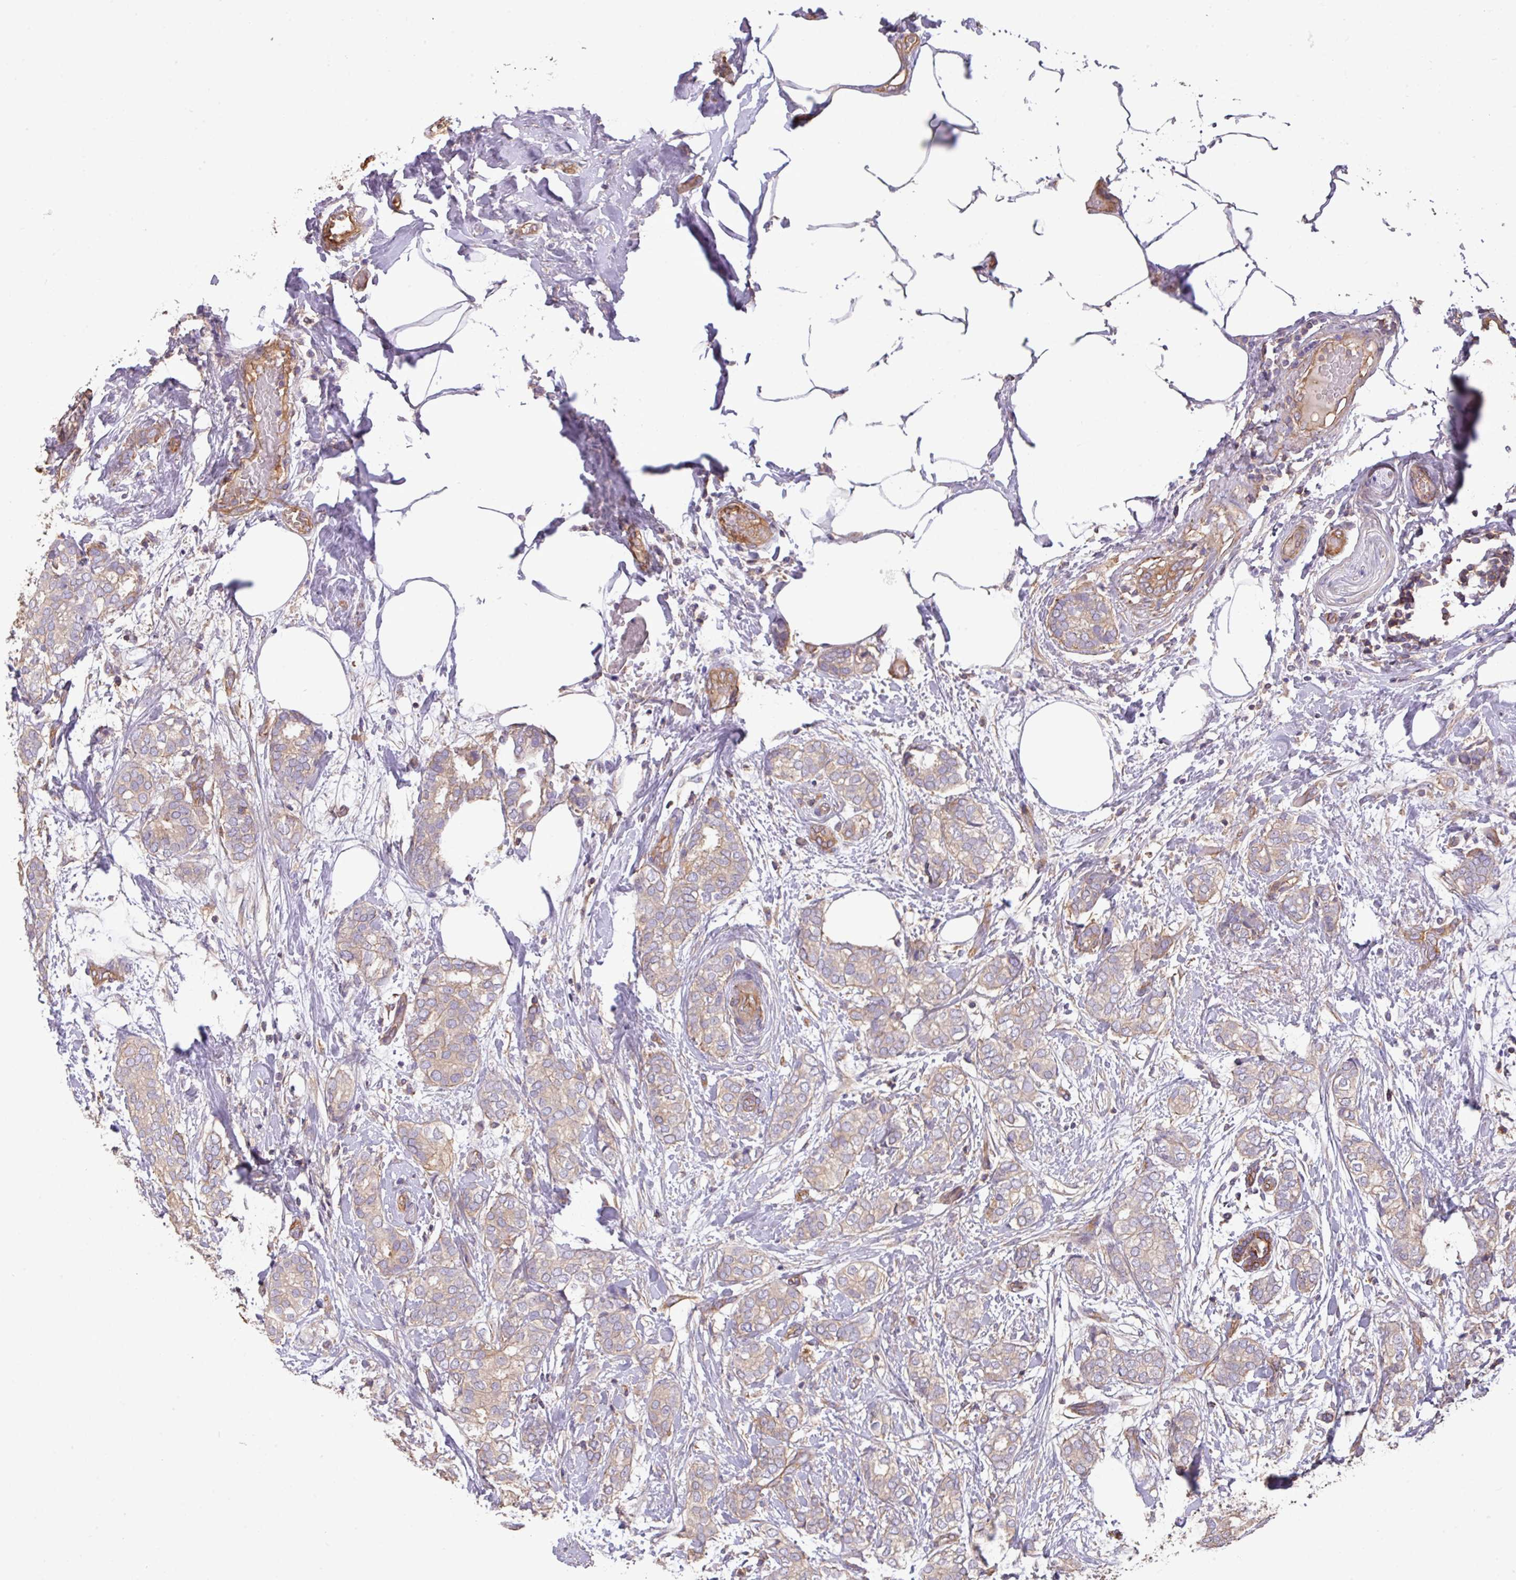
{"staining": {"intensity": "negative", "quantity": "none", "location": "none"}, "tissue": "breast cancer", "cell_type": "Tumor cells", "image_type": "cancer", "snomed": [{"axis": "morphology", "description": "Duct carcinoma"}, {"axis": "topography", "description": "Breast"}], "caption": "The IHC photomicrograph has no significant staining in tumor cells of breast intraductal carcinoma tissue.", "gene": "CALML4", "patient": {"sex": "female", "age": 73}}